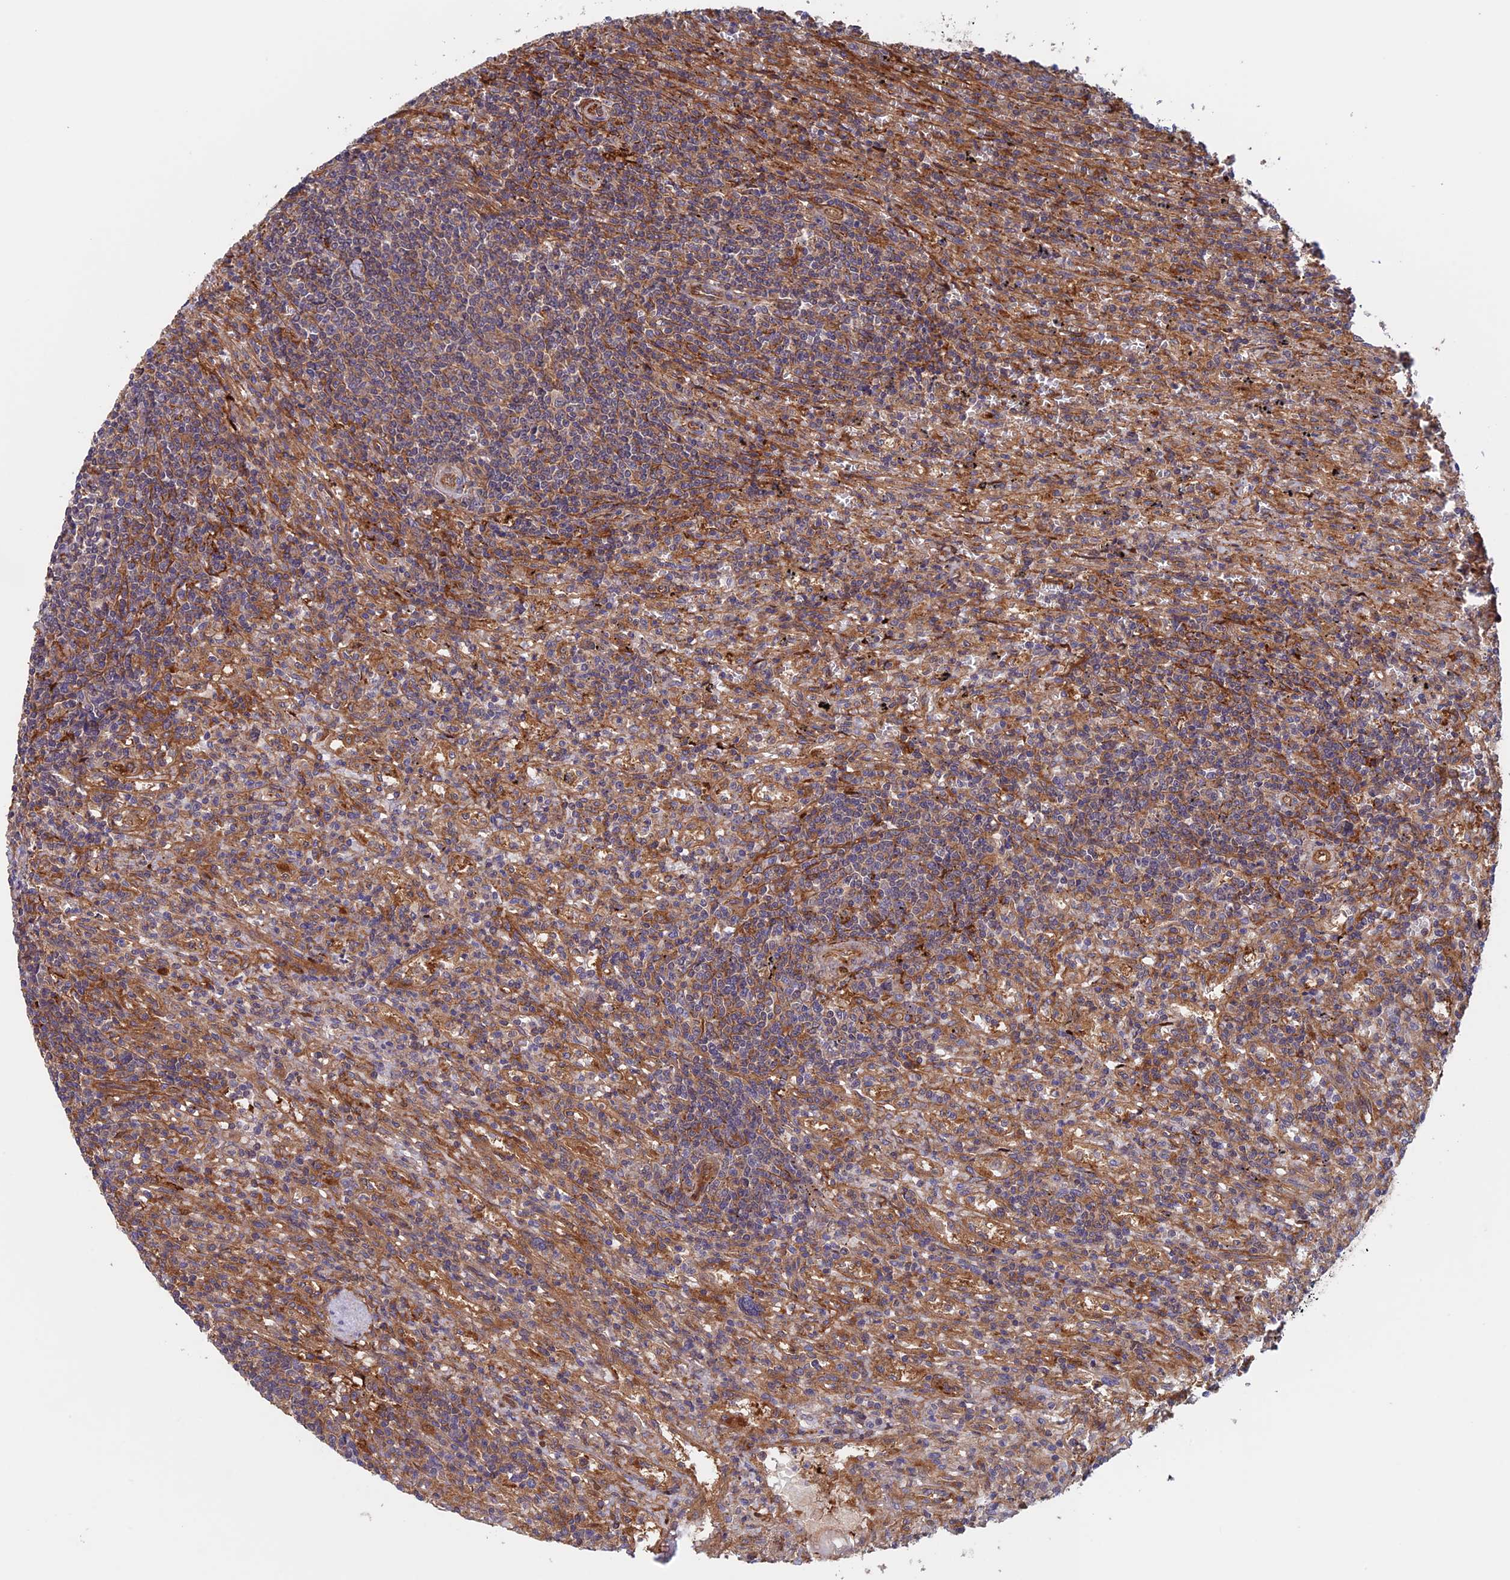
{"staining": {"intensity": "negative", "quantity": "none", "location": "none"}, "tissue": "lymphoma", "cell_type": "Tumor cells", "image_type": "cancer", "snomed": [{"axis": "morphology", "description": "Malignant lymphoma, non-Hodgkin's type, Low grade"}, {"axis": "topography", "description": "Spleen"}], "caption": "Immunohistochemical staining of malignant lymphoma, non-Hodgkin's type (low-grade) displays no significant positivity in tumor cells.", "gene": "NUDT16L1", "patient": {"sex": "male", "age": 76}}